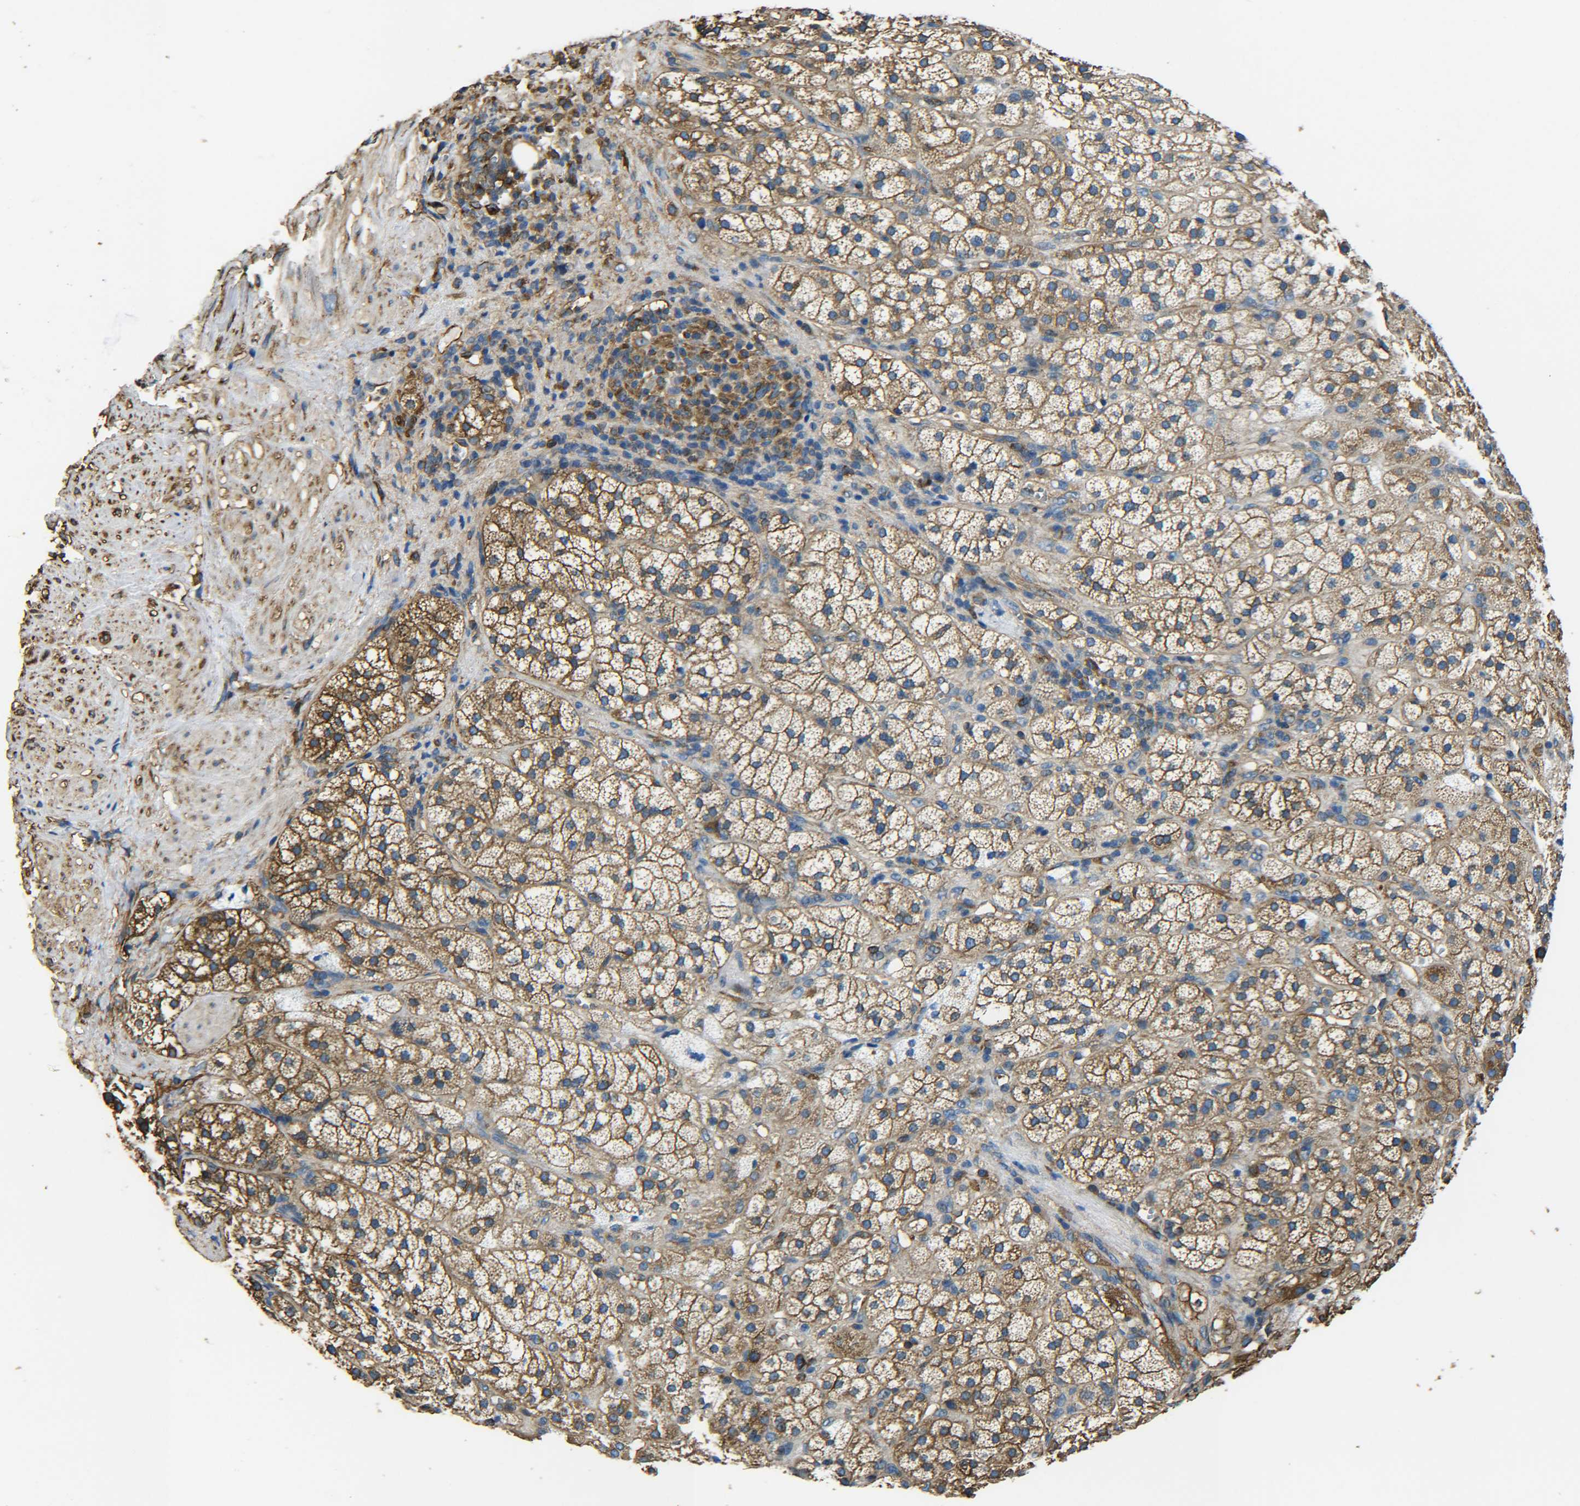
{"staining": {"intensity": "moderate", "quantity": ">75%", "location": "cytoplasmic/membranous"}, "tissue": "adrenal gland", "cell_type": "Glandular cells", "image_type": "normal", "snomed": [{"axis": "morphology", "description": "Normal tissue, NOS"}, {"axis": "topography", "description": "Adrenal gland"}], "caption": "Immunohistochemistry photomicrograph of normal human adrenal gland stained for a protein (brown), which reveals medium levels of moderate cytoplasmic/membranous positivity in about >75% of glandular cells.", "gene": "TUBB", "patient": {"sex": "male", "age": 56}}